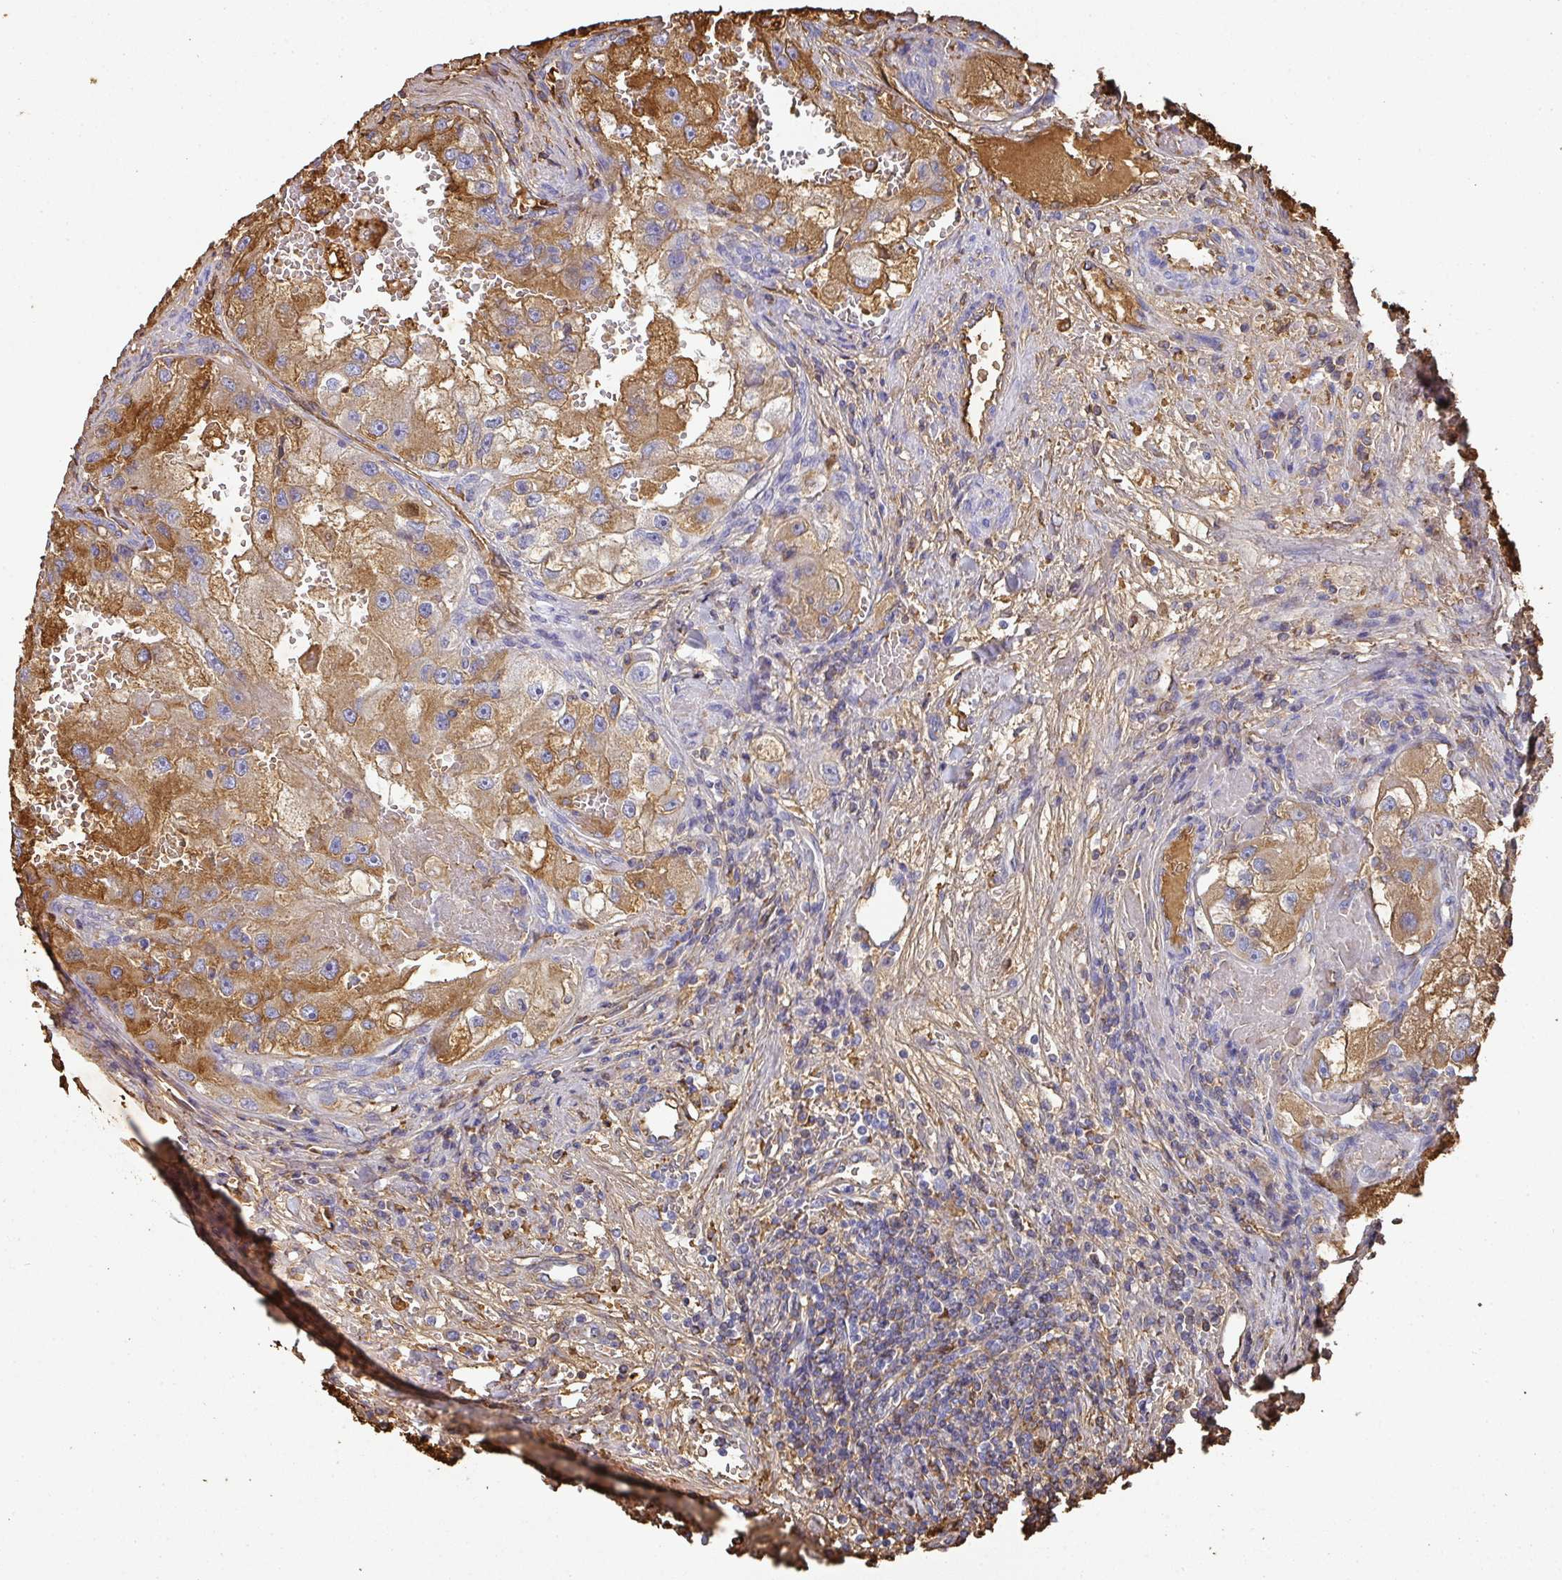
{"staining": {"intensity": "moderate", "quantity": ">75%", "location": "cytoplasmic/membranous"}, "tissue": "renal cancer", "cell_type": "Tumor cells", "image_type": "cancer", "snomed": [{"axis": "morphology", "description": "Adenocarcinoma, NOS"}, {"axis": "topography", "description": "Kidney"}], "caption": "An immunohistochemistry micrograph of neoplastic tissue is shown. Protein staining in brown highlights moderate cytoplasmic/membranous positivity in renal cancer (adenocarcinoma) within tumor cells.", "gene": "ALB", "patient": {"sex": "male", "age": 63}}